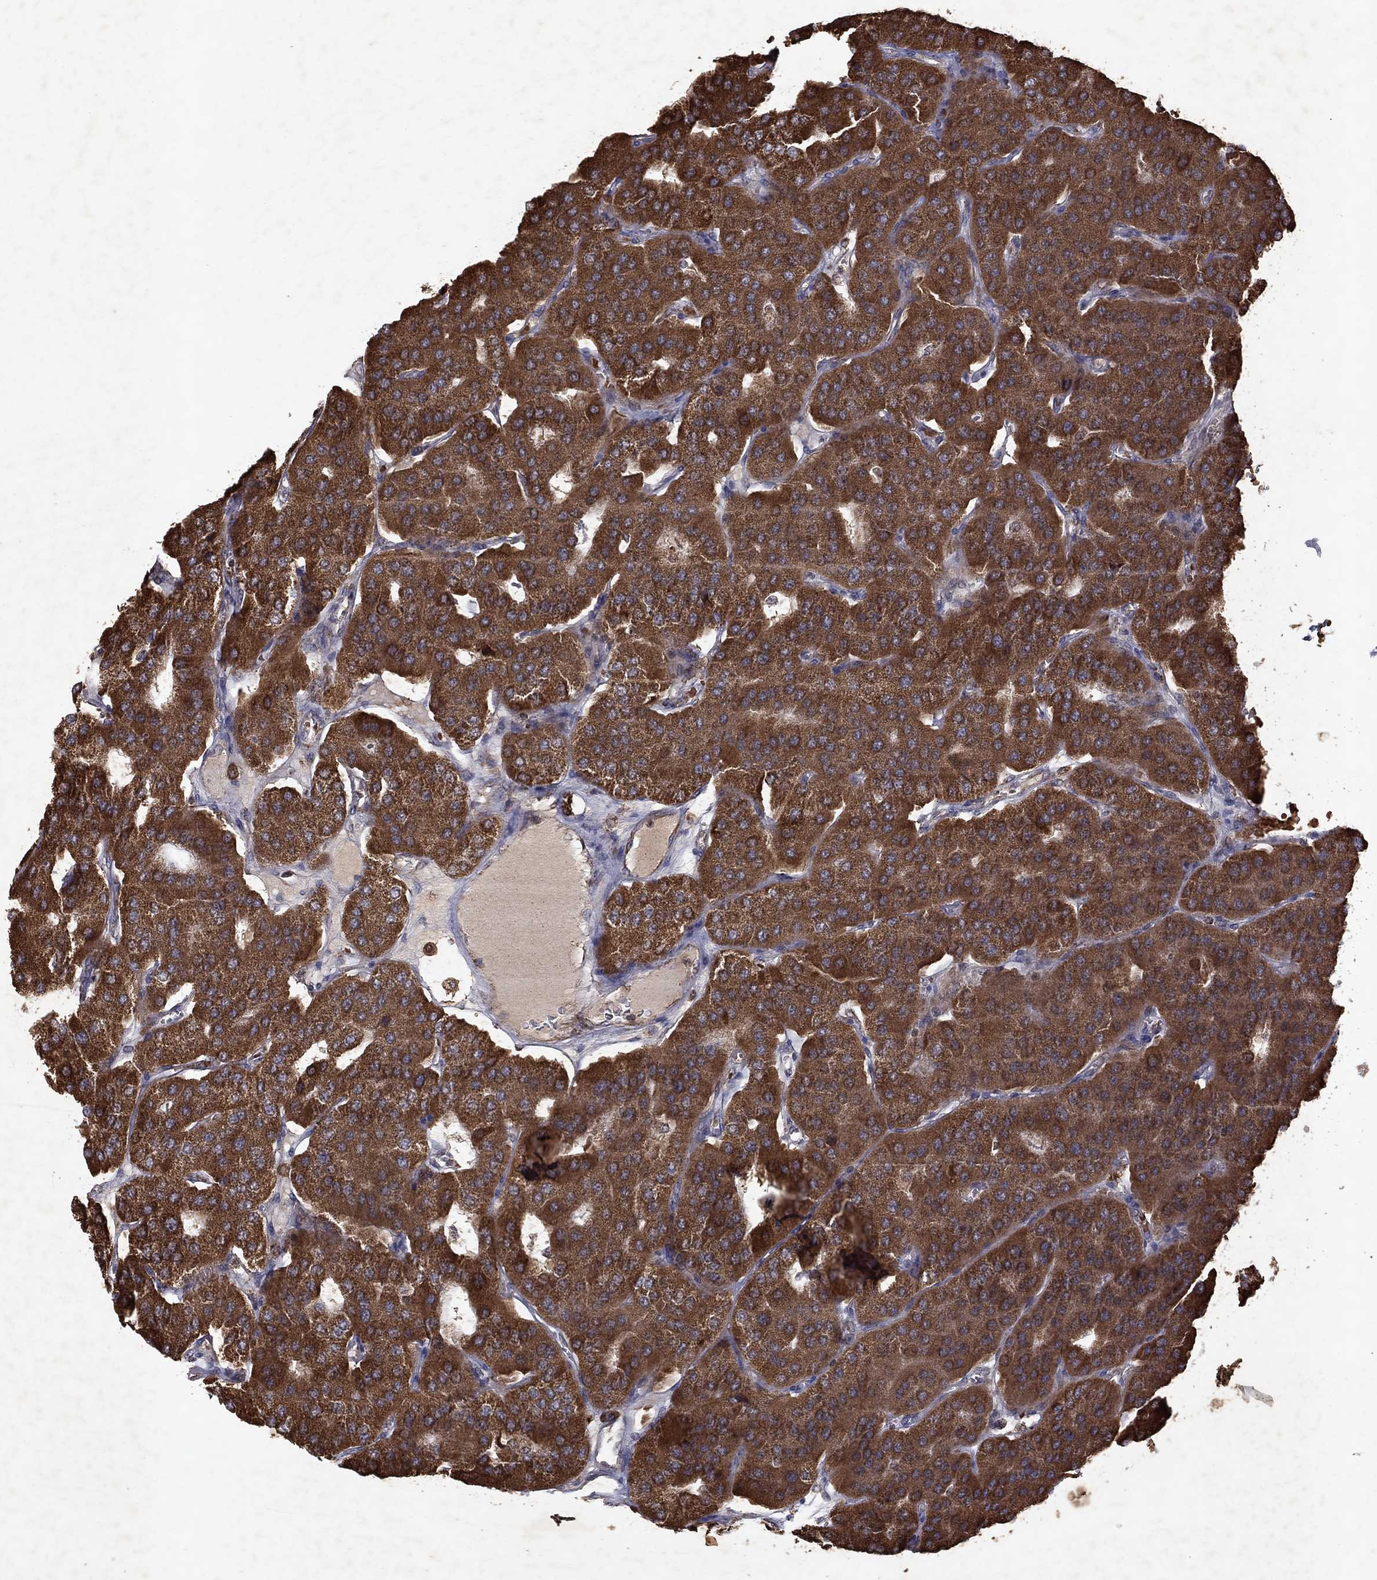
{"staining": {"intensity": "strong", "quantity": ">75%", "location": "cytoplasmic/membranous"}, "tissue": "parathyroid gland", "cell_type": "Glandular cells", "image_type": "normal", "snomed": [{"axis": "morphology", "description": "Normal tissue, NOS"}, {"axis": "morphology", "description": "Adenoma, NOS"}, {"axis": "topography", "description": "Parathyroid gland"}], "caption": "Immunohistochemistry micrograph of unremarkable parathyroid gland: human parathyroid gland stained using IHC exhibits high levels of strong protein expression localized specifically in the cytoplasmic/membranous of glandular cells, appearing as a cytoplasmic/membranous brown color.", "gene": "PYROXD2", "patient": {"sex": "female", "age": 86}}